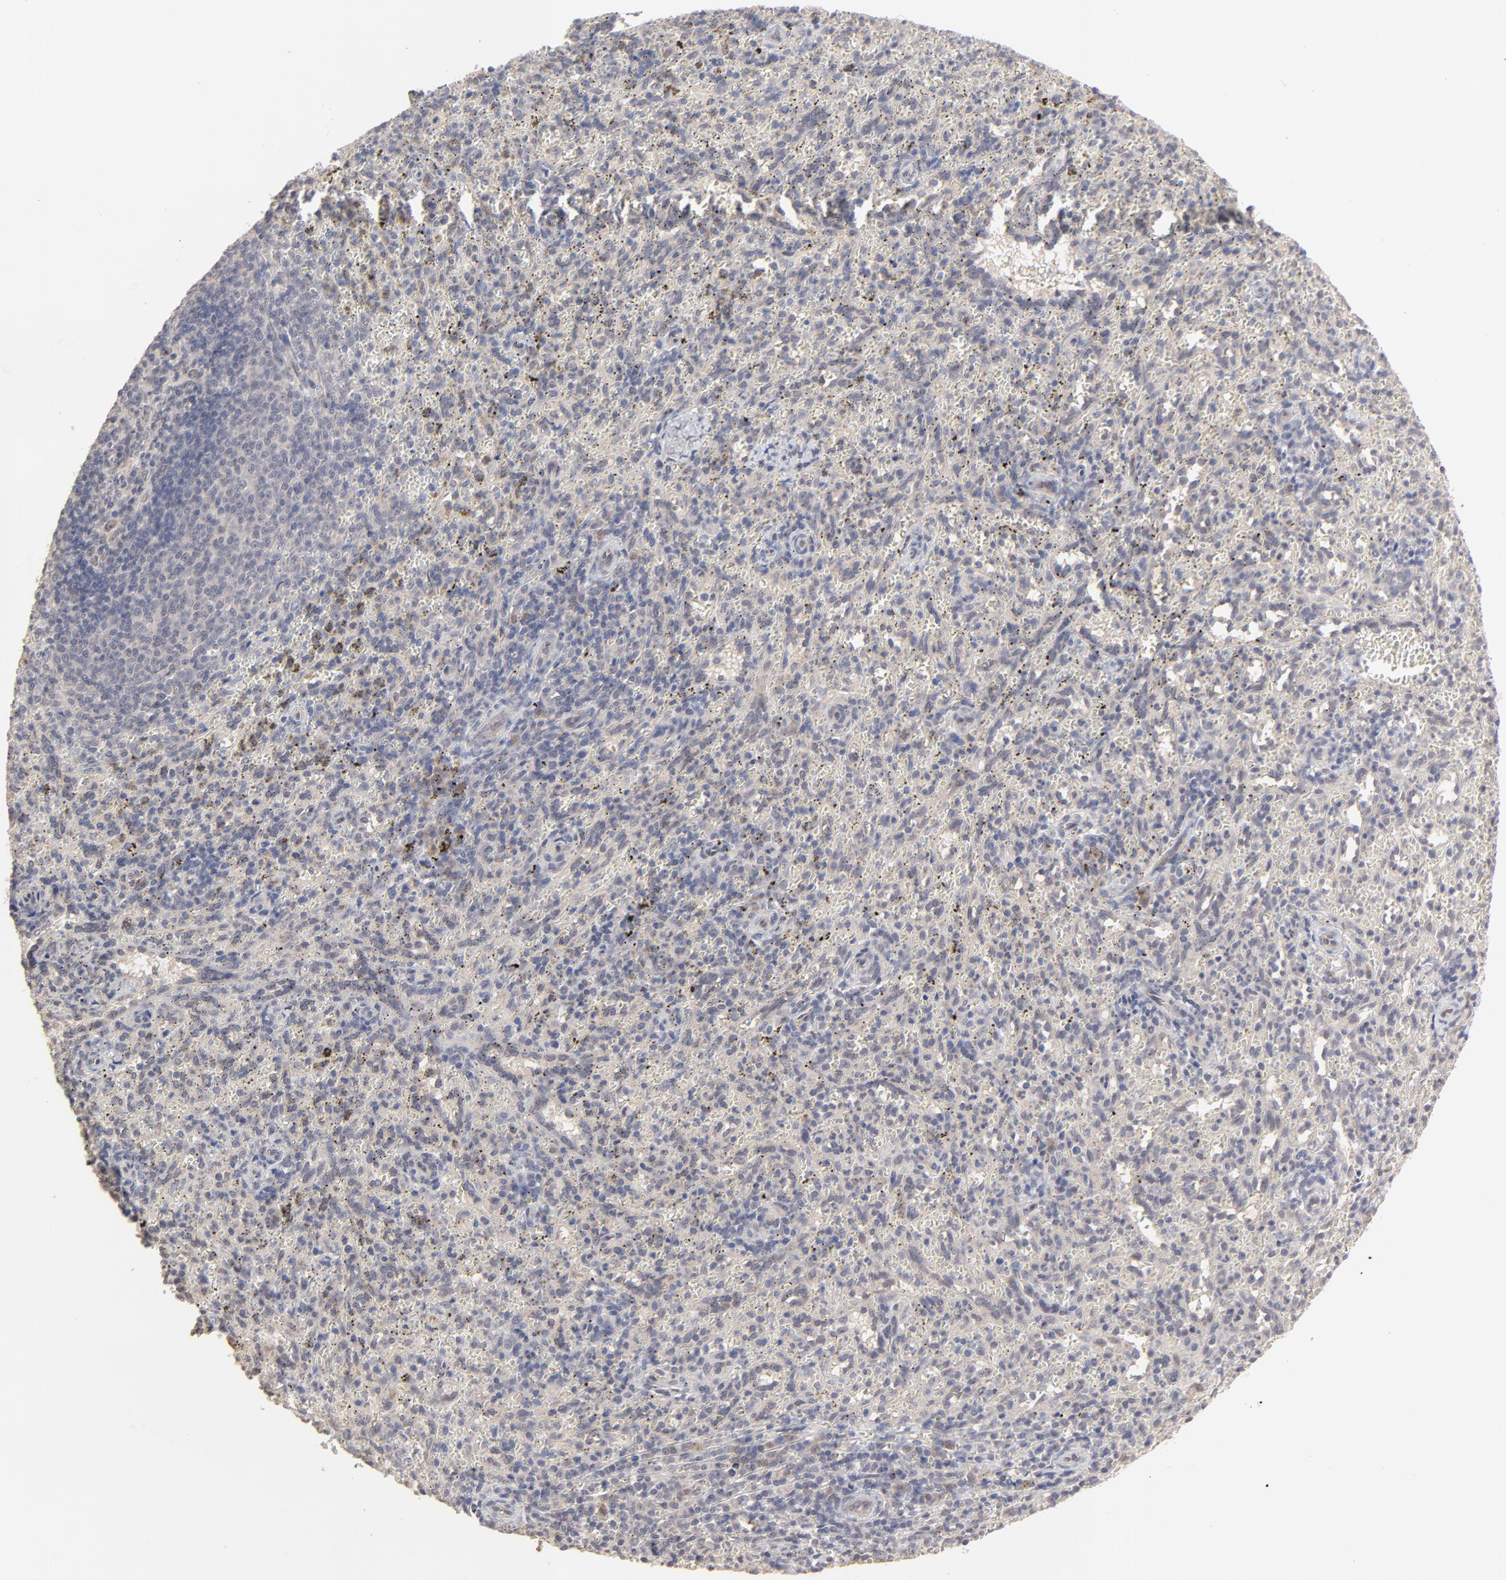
{"staining": {"intensity": "negative", "quantity": "none", "location": "none"}, "tissue": "spleen", "cell_type": "Cells in red pulp", "image_type": "normal", "snomed": [{"axis": "morphology", "description": "Normal tissue, NOS"}, {"axis": "topography", "description": "Spleen"}], "caption": "This is an IHC micrograph of normal spleen. There is no positivity in cells in red pulp.", "gene": "FAM199X", "patient": {"sex": "female", "age": 10}}